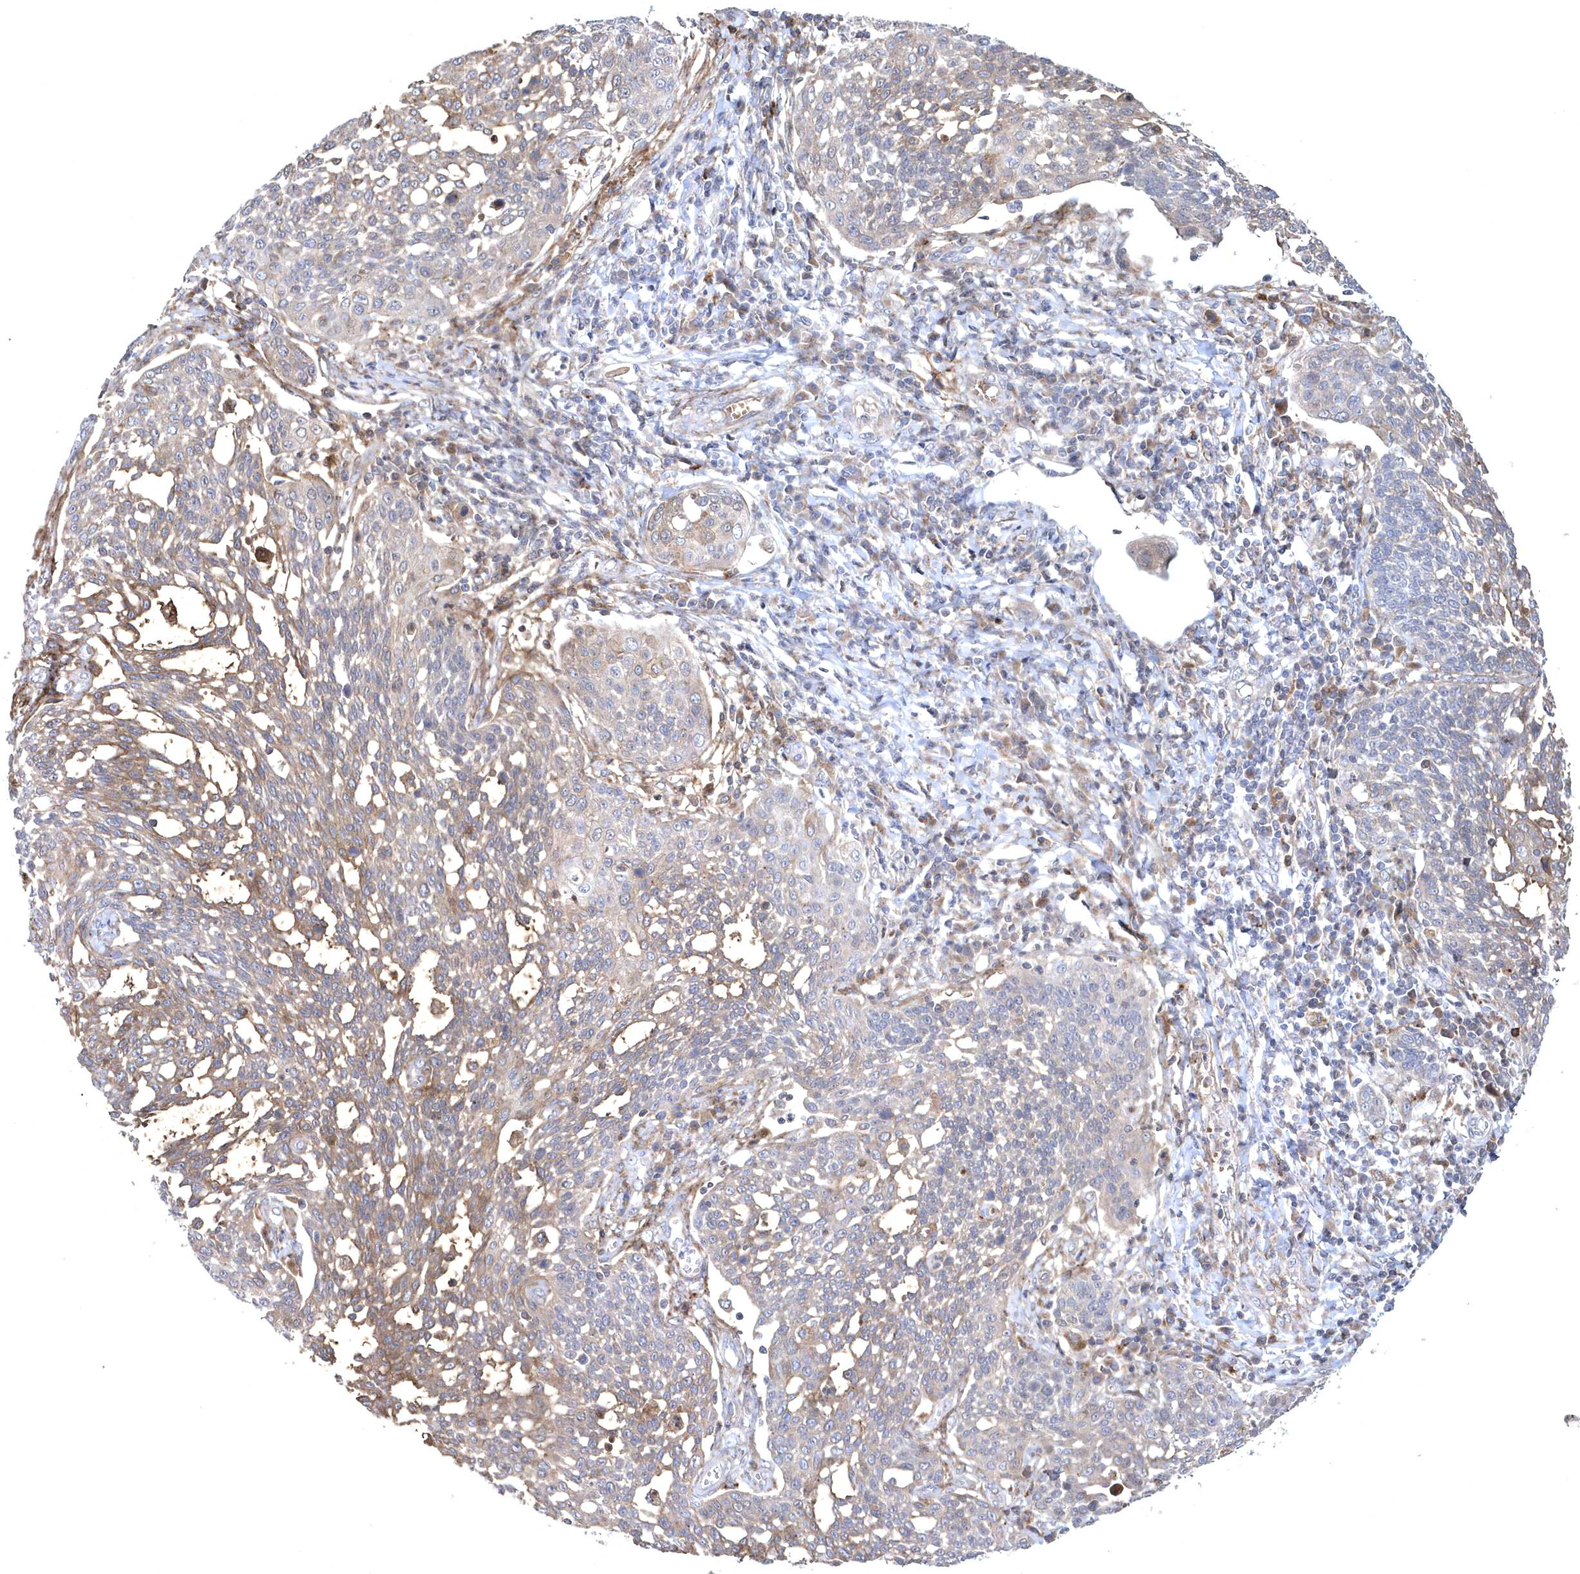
{"staining": {"intensity": "weak", "quantity": "25%-75%", "location": "cytoplasmic/membranous"}, "tissue": "cervical cancer", "cell_type": "Tumor cells", "image_type": "cancer", "snomed": [{"axis": "morphology", "description": "Squamous cell carcinoma, NOS"}, {"axis": "topography", "description": "Cervix"}], "caption": "This histopathology image demonstrates squamous cell carcinoma (cervical) stained with IHC to label a protein in brown. The cytoplasmic/membranous of tumor cells show weak positivity for the protein. Nuclei are counter-stained blue.", "gene": "HMGCS1", "patient": {"sex": "female", "age": 34}}